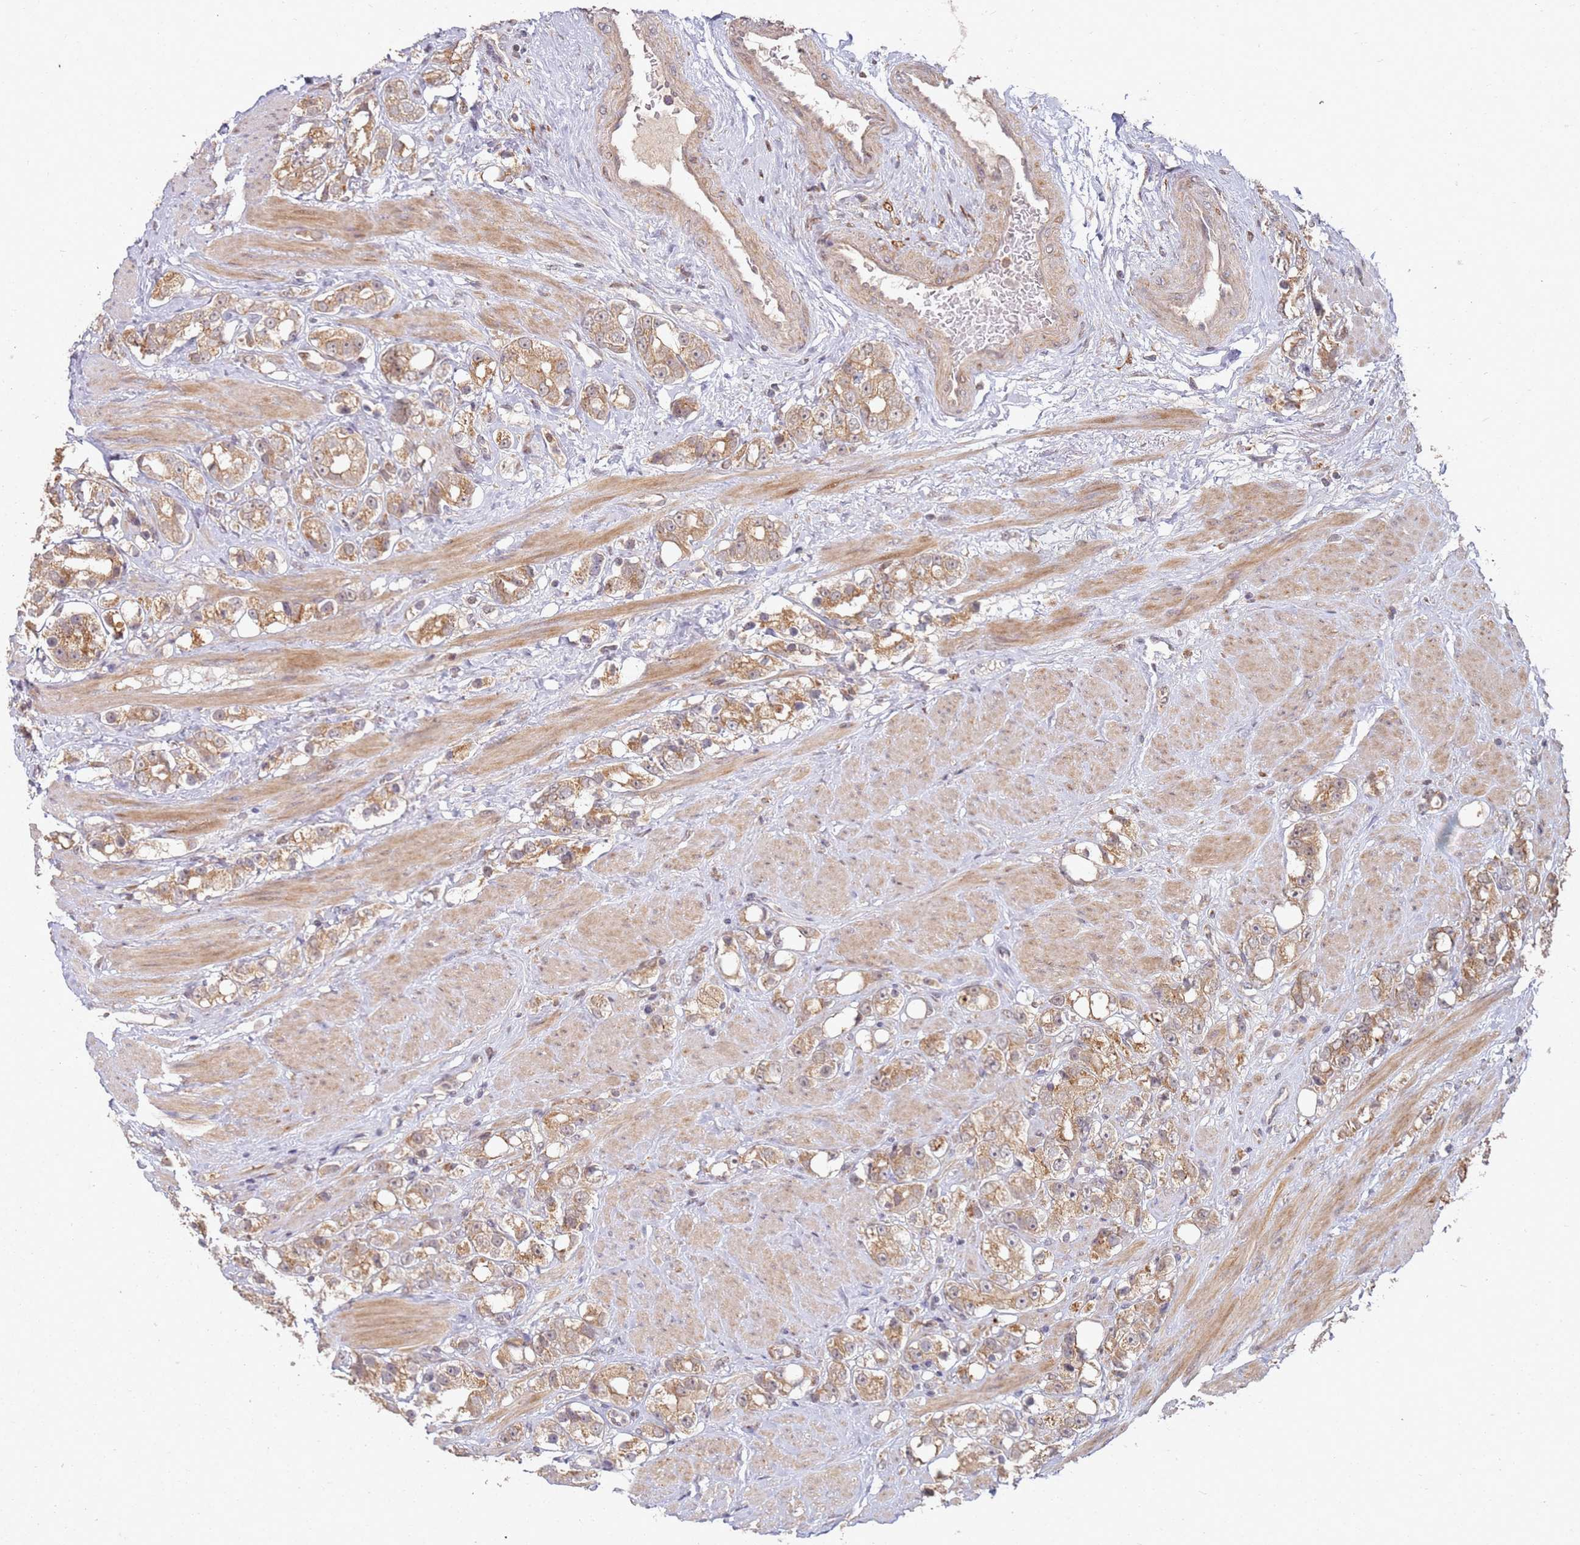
{"staining": {"intensity": "moderate", "quantity": ">75%", "location": "cytoplasmic/membranous"}, "tissue": "prostate cancer", "cell_type": "Tumor cells", "image_type": "cancer", "snomed": [{"axis": "morphology", "description": "Adenocarcinoma, NOS"}, {"axis": "topography", "description": "Prostate"}], "caption": "Prostate cancer (adenocarcinoma) stained with a protein marker reveals moderate staining in tumor cells.", "gene": "MPEG1", "patient": {"sex": "male", "age": 79}}